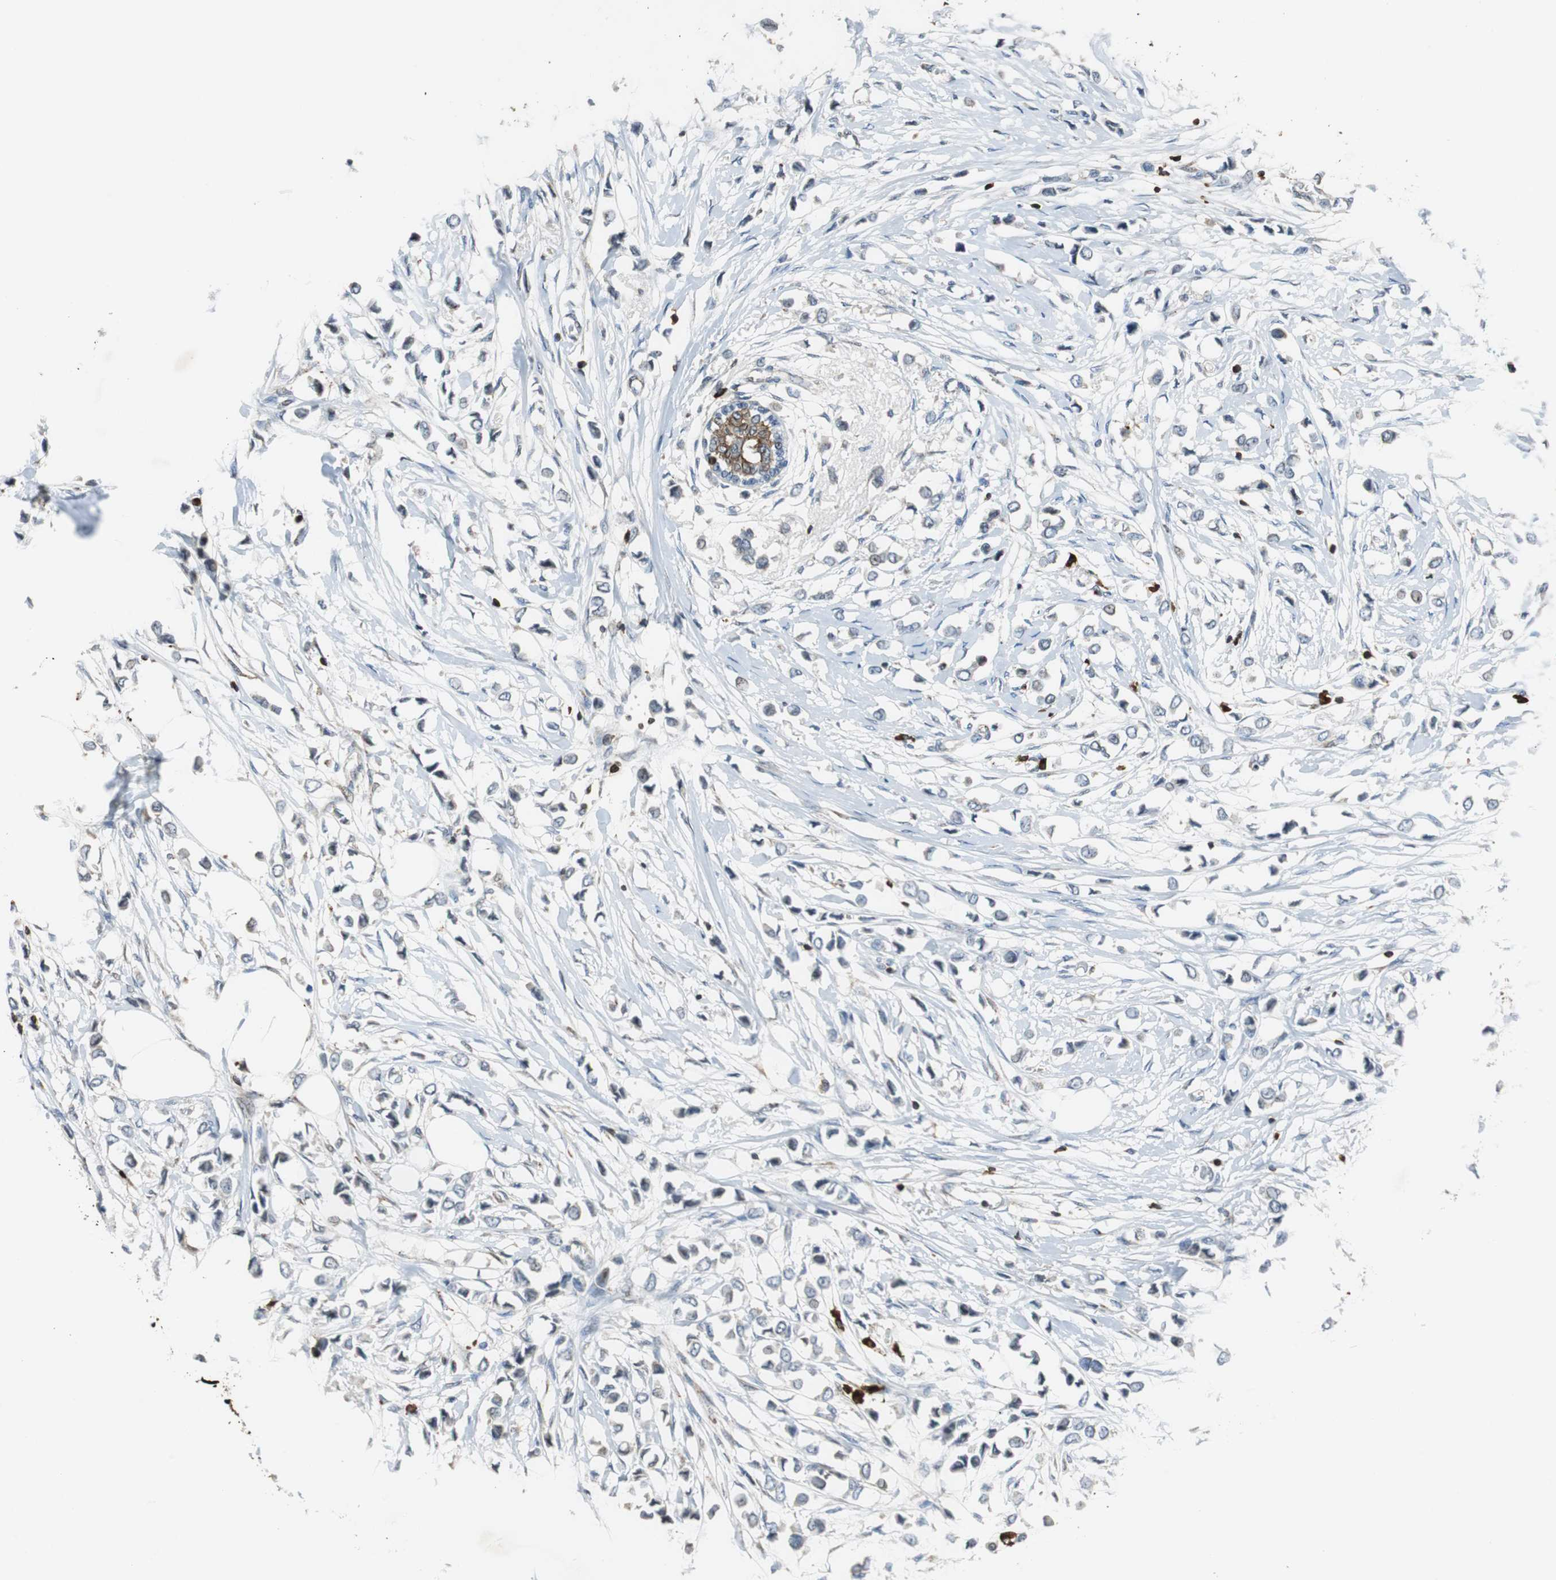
{"staining": {"intensity": "negative", "quantity": "none", "location": "none"}, "tissue": "breast cancer", "cell_type": "Tumor cells", "image_type": "cancer", "snomed": [{"axis": "morphology", "description": "Lobular carcinoma"}, {"axis": "topography", "description": "Breast"}], "caption": "Tumor cells show no significant positivity in breast lobular carcinoma.", "gene": "TUBA4A", "patient": {"sex": "female", "age": 51}}